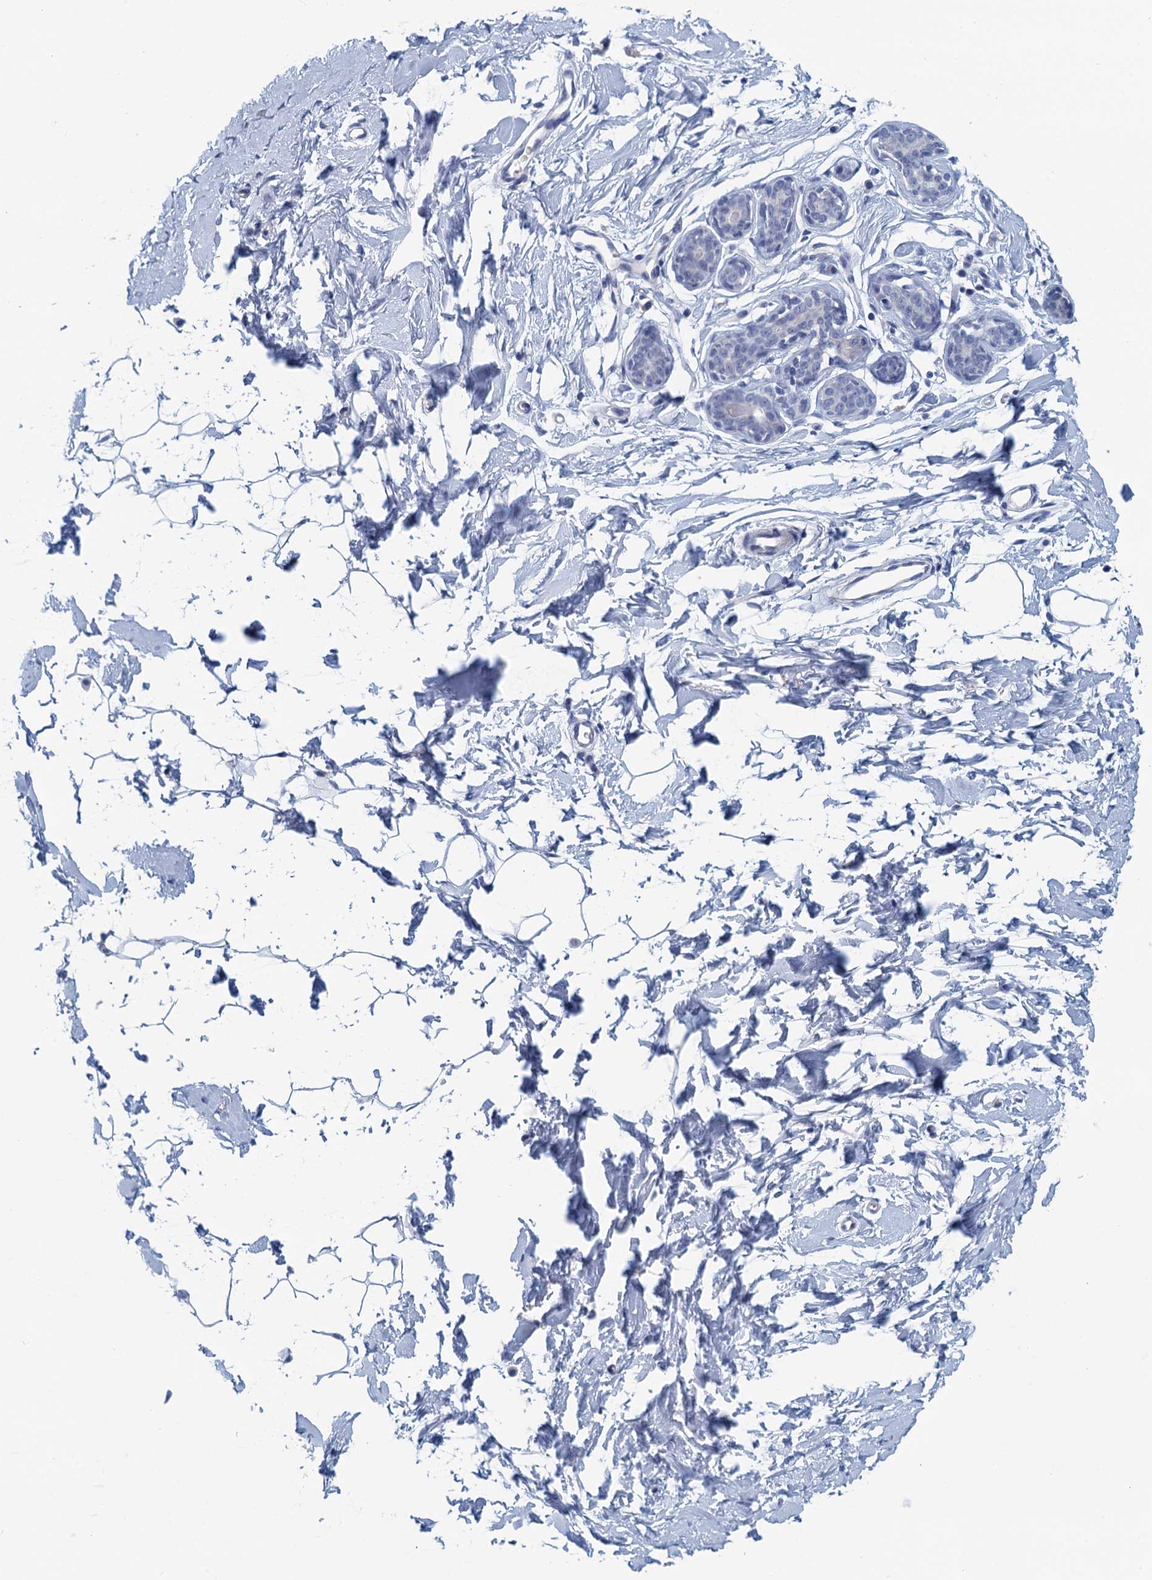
{"staining": {"intensity": "negative", "quantity": "none", "location": "none"}, "tissue": "adipose tissue", "cell_type": "Adipocytes", "image_type": "normal", "snomed": [{"axis": "morphology", "description": "Normal tissue, NOS"}, {"axis": "topography", "description": "Breast"}], "caption": "Adipose tissue stained for a protein using immunohistochemistry reveals no expression adipocytes.", "gene": "CYP51A1", "patient": {"sex": "female", "age": 23}}